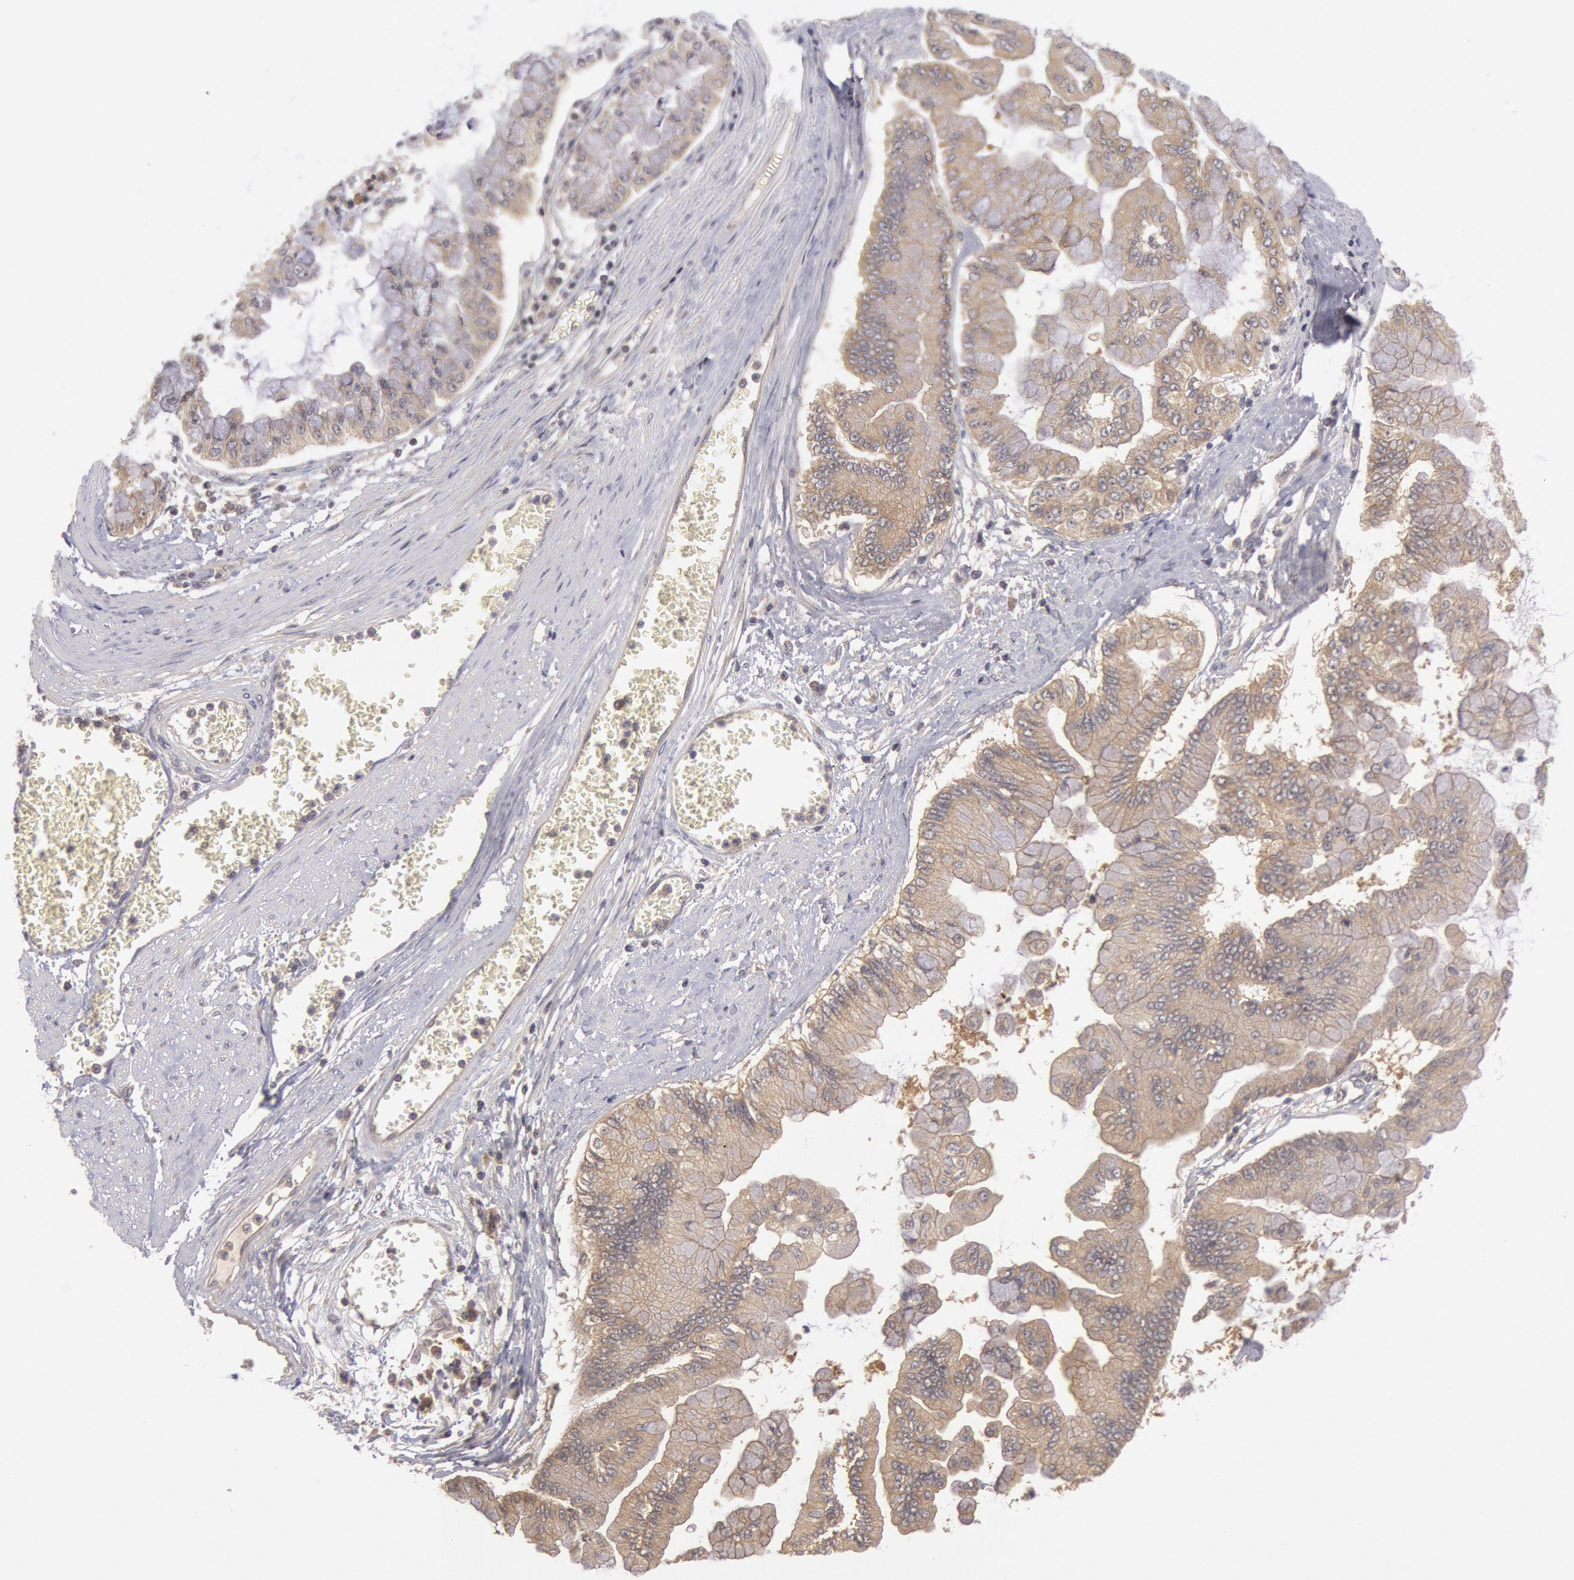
{"staining": {"intensity": "weak", "quantity": ">75%", "location": "cytoplasmic/membranous"}, "tissue": "liver cancer", "cell_type": "Tumor cells", "image_type": "cancer", "snomed": [{"axis": "morphology", "description": "Cholangiocarcinoma"}, {"axis": "topography", "description": "Liver"}], "caption": "A photomicrograph showing weak cytoplasmic/membranous positivity in about >75% of tumor cells in liver cancer (cholangiocarcinoma), as visualized by brown immunohistochemical staining.", "gene": "BRAF", "patient": {"sex": "female", "age": 79}}